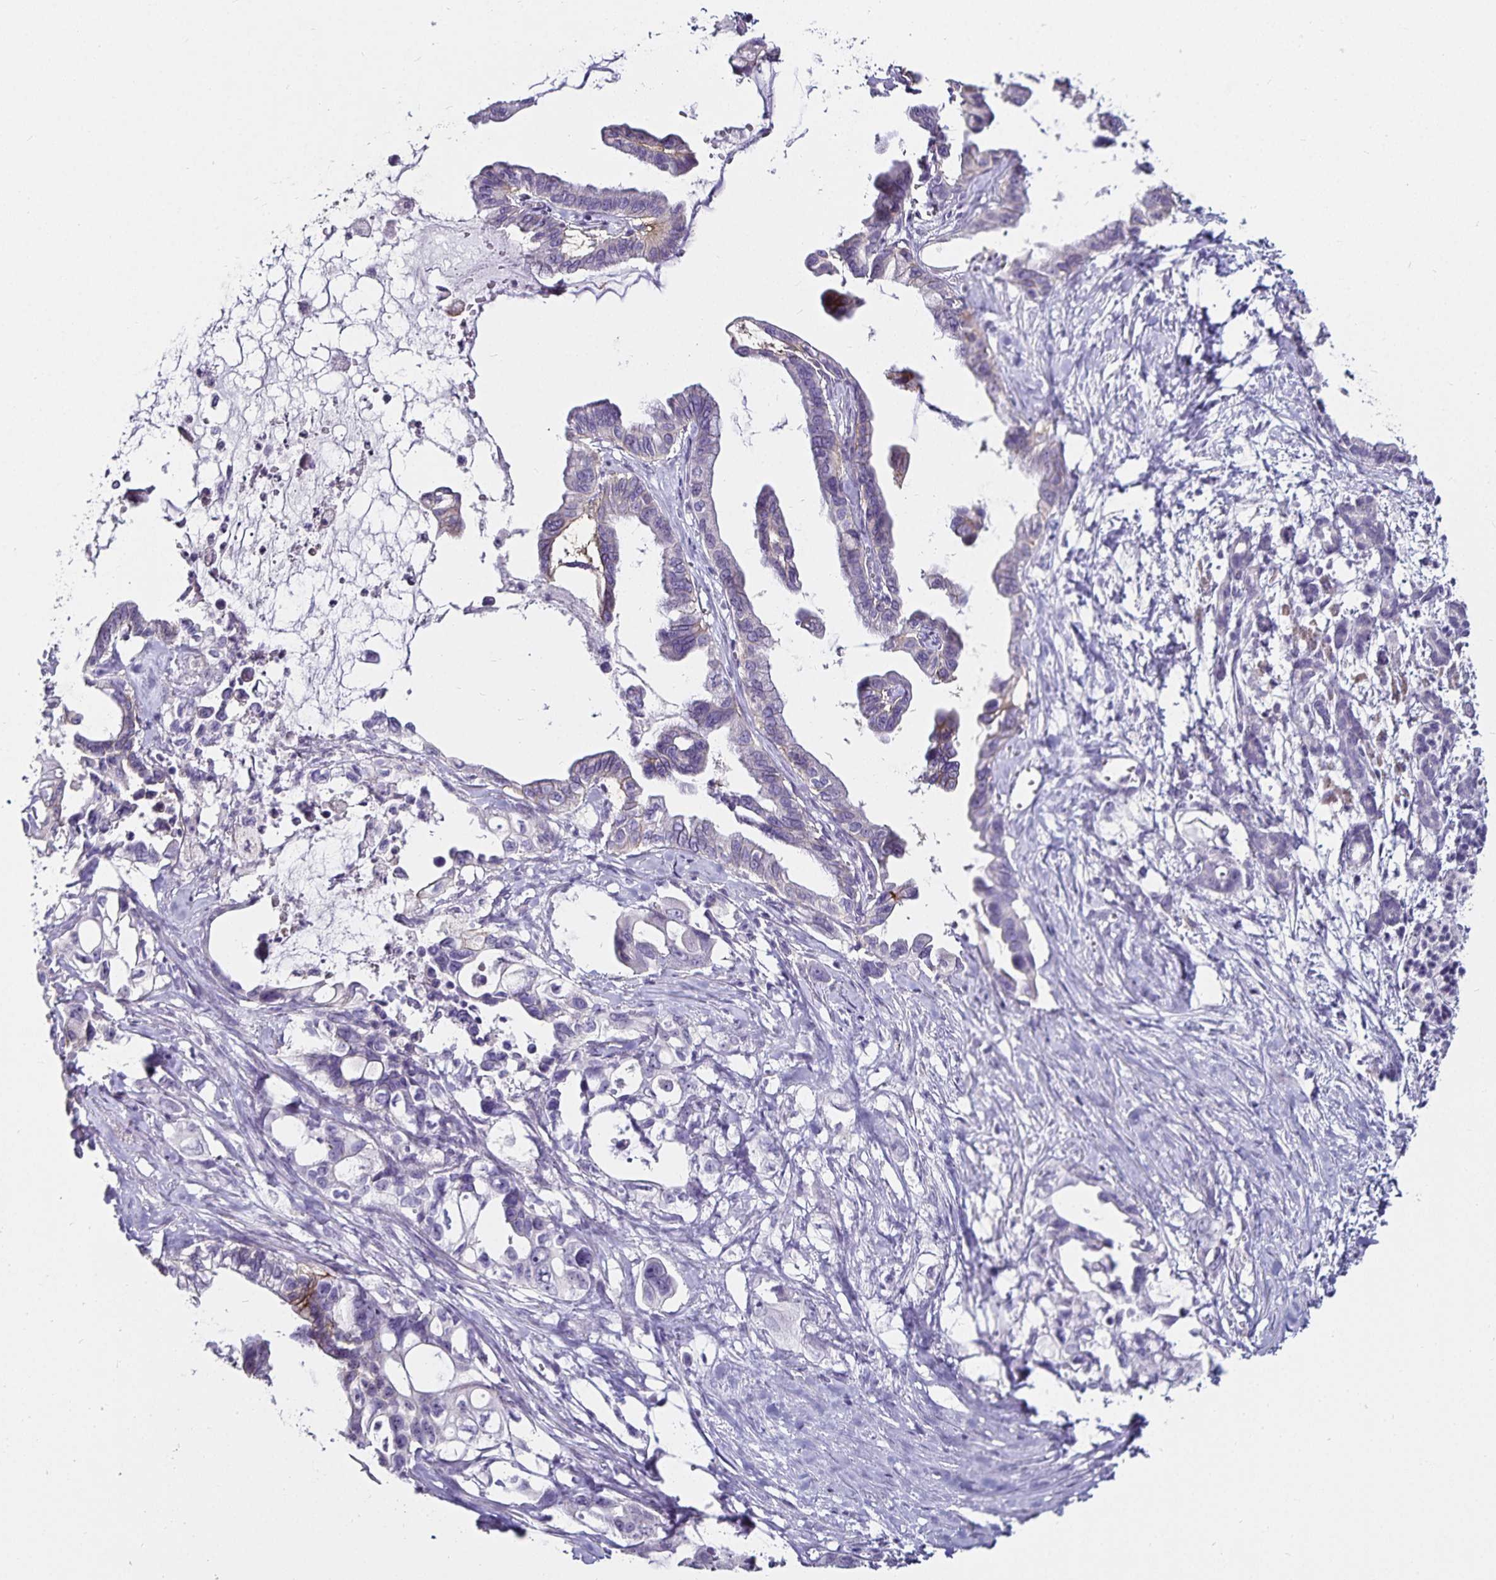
{"staining": {"intensity": "moderate", "quantity": "<25%", "location": "cytoplasmic/membranous"}, "tissue": "pancreatic cancer", "cell_type": "Tumor cells", "image_type": "cancer", "snomed": [{"axis": "morphology", "description": "Adenocarcinoma, NOS"}, {"axis": "topography", "description": "Pancreas"}], "caption": "A brown stain labels moderate cytoplasmic/membranous positivity of a protein in pancreatic adenocarcinoma tumor cells.", "gene": "CA12", "patient": {"sex": "male", "age": 61}}